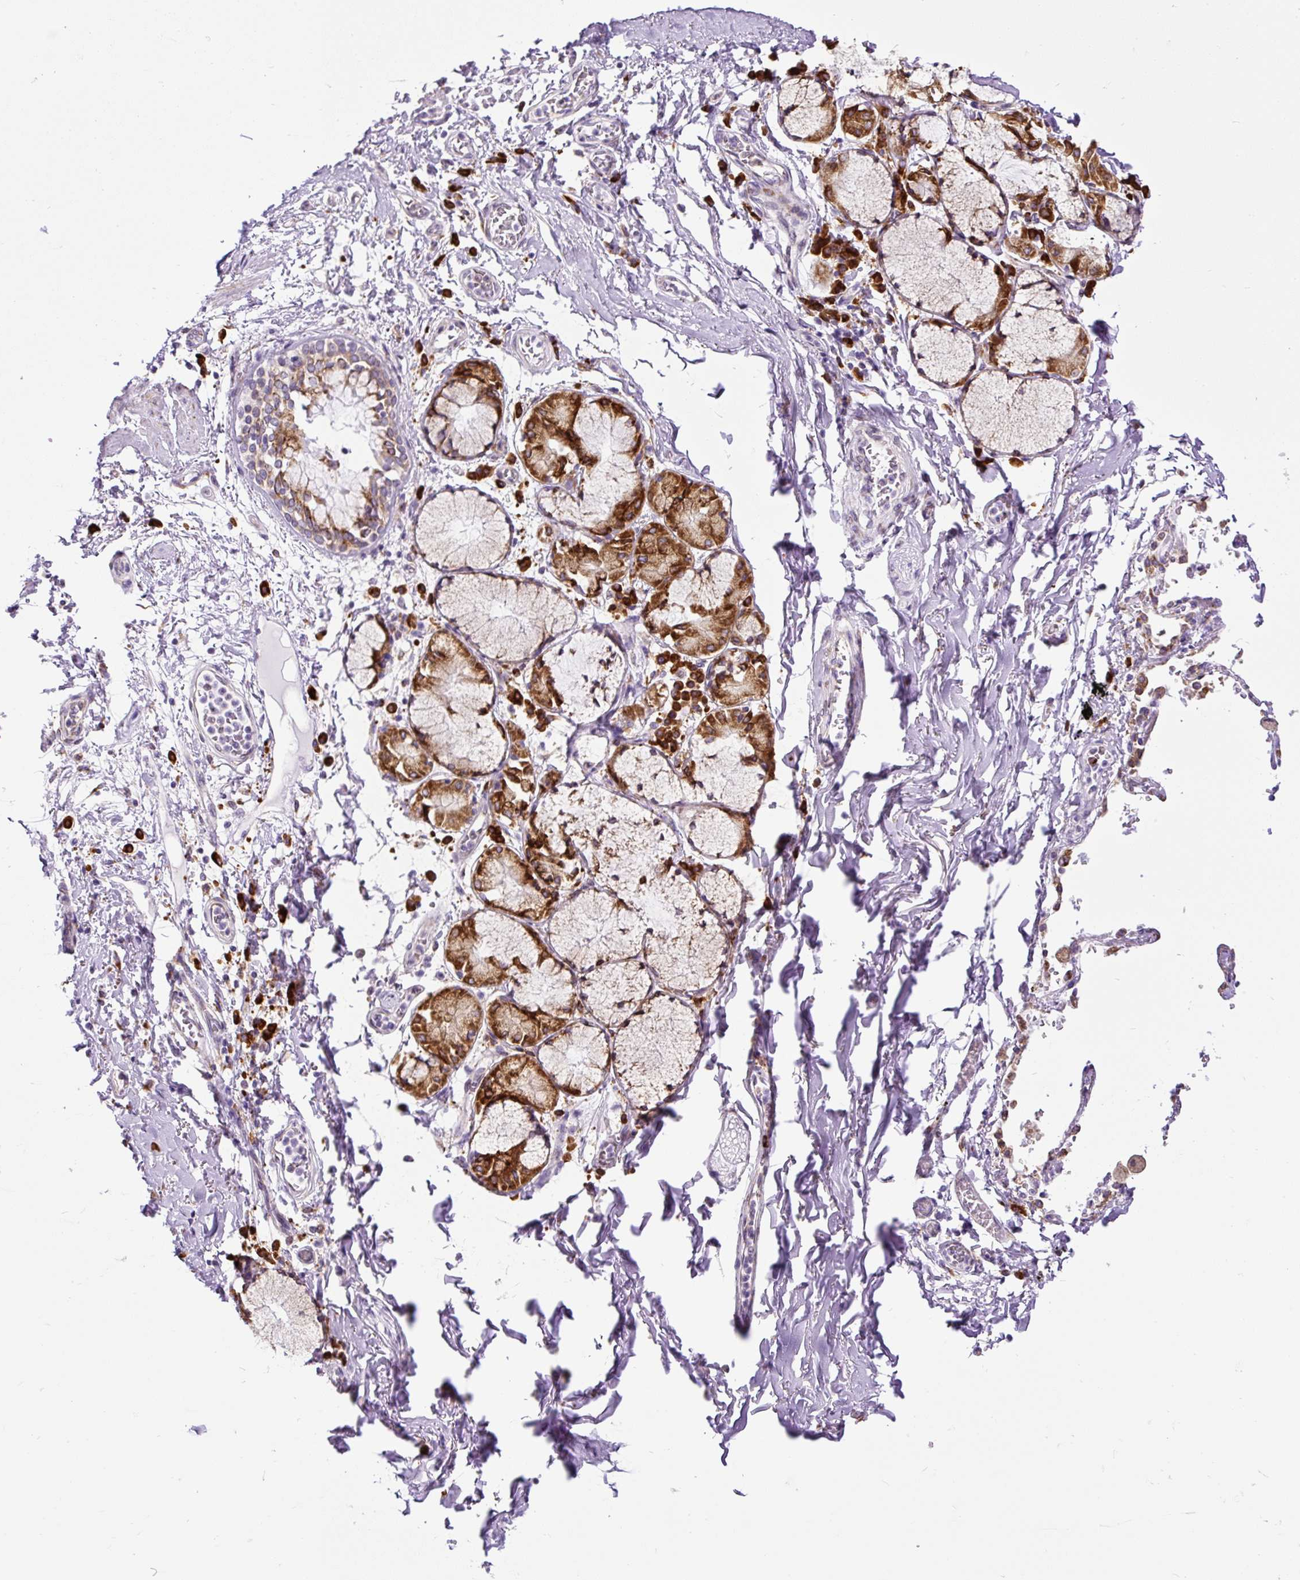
{"staining": {"intensity": "negative", "quantity": "none", "location": "none"}, "tissue": "adipose tissue", "cell_type": "Adipocytes", "image_type": "normal", "snomed": [{"axis": "morphology", "description": "Normal tissue, NOS"}, {"axis": "morphology", "description": "Degeneration, NOS"}, {"axis": "topography", "description": "Cartilage tissue"}, {"axis": "topography", "description": "Lung"}], "caption": "DAB immunohistochemical staining of normal human adipose tissue displays no significant staining in adipocytes.", "gene": "DDOST", "patient": {"sex": "female", "age": 61}}